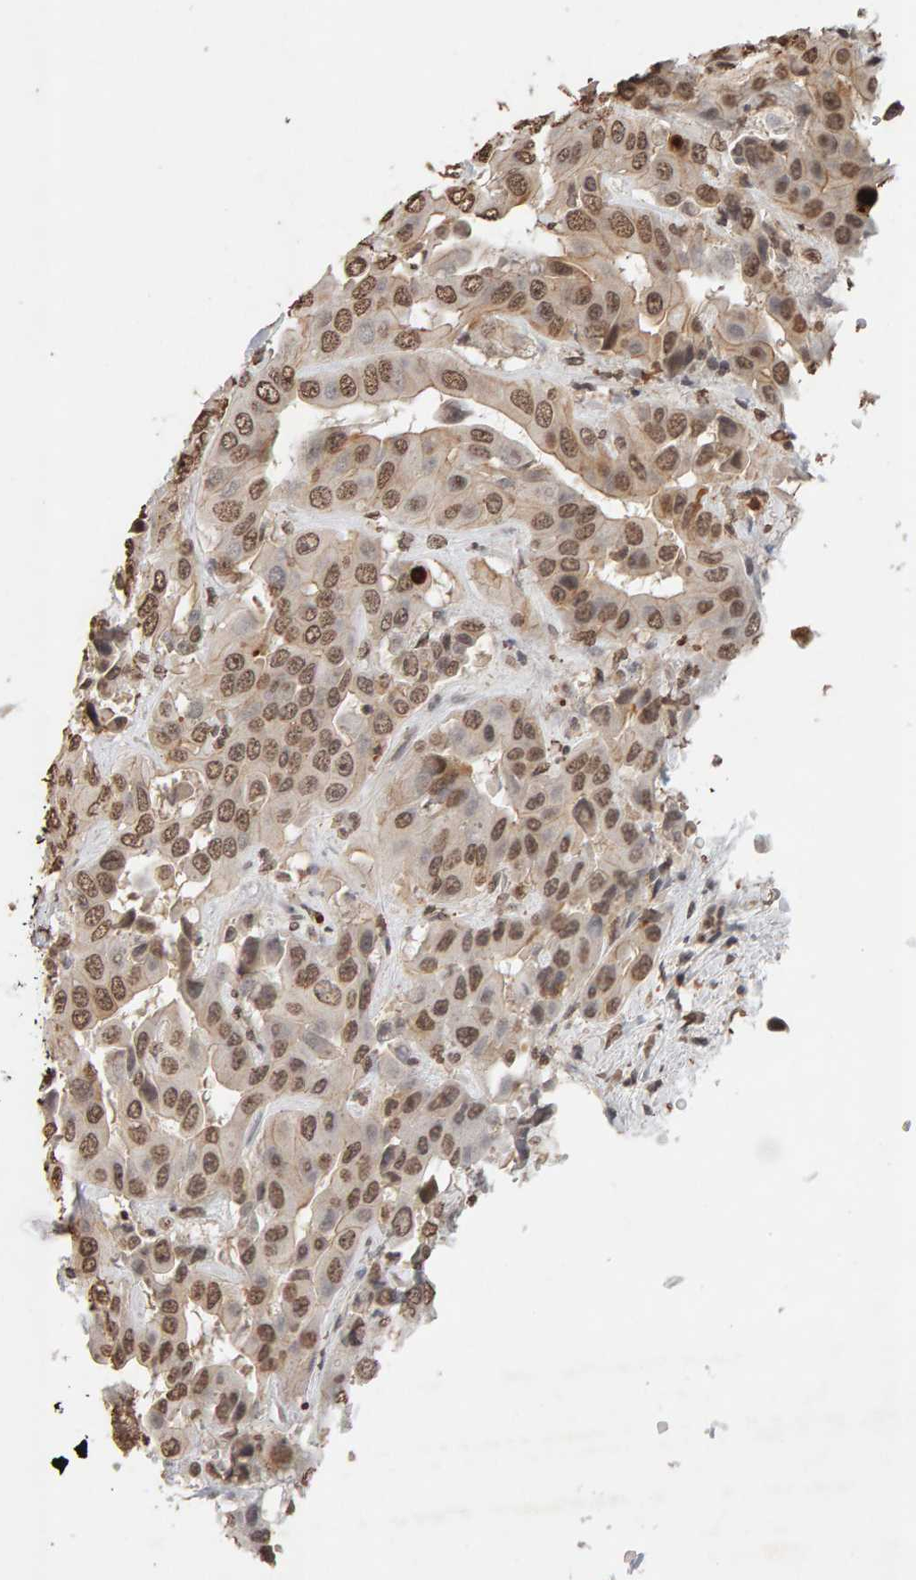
{"staining": {"intensity": "moderate", "quantity": ">75%", "location": "cytoplasmic/membranous,nuclear"}, "tissue": "liver cancer", "cell_type": "Tumor cells", "image_type": "cancer", "snomed": [{"axis": "morphology", "description": "Cholangiocarcinoma"}, {"axis": "topography", "description": "Liver"}], "caption": "A histopathology image showing moderate cytoplasmic/membranous and nuclear staining in approximately >75% of tumor cells in liver cancer, as visualized by brown immunohistochemical staining.", "gene": "DNAJB5", "patient": {"sex": "female", "age": 52}}